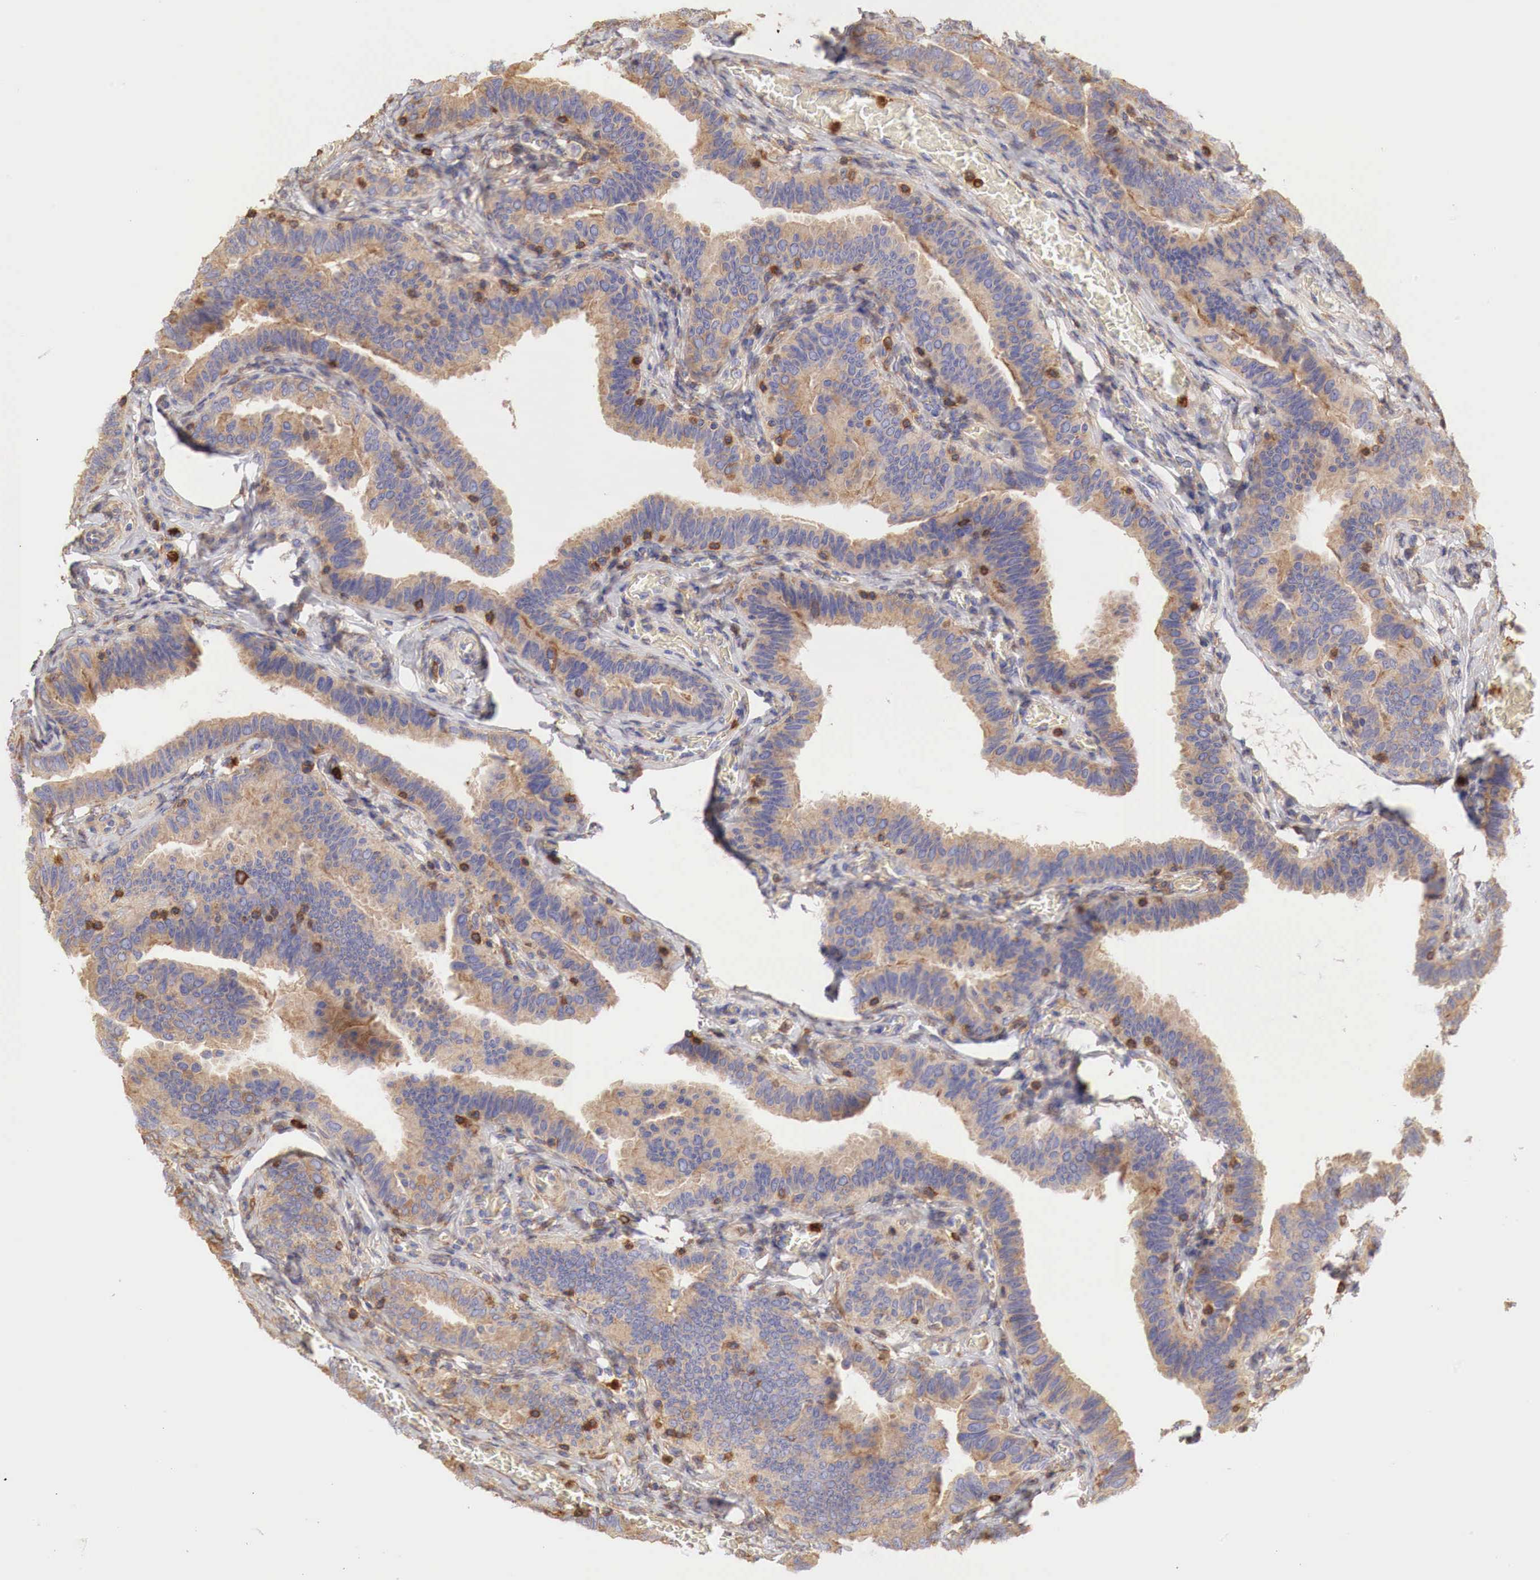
{"staining": {"intensity": "weak", "quantity": "25%-75%", "location": "cytoplasmic/membranous"}, "tissue": "fallopian tube", "cell_type": "Glandular cells", "image_type": "normal", "snomed": [{"axis": "morphology", "description": "Normal tissue, NOS"}, {"axis": "topography", "description": "Vagina"}, {"axis": "topography", "description": "Fallopian tube"}], "caption": "IHC (DAB) staining of benign fallopian tube demonstrates weak cytoplasmic/membranous protein expression in approximately 25%-75% of glandular cells. (DAB (3,3'-diaminobenzidine) IHC, brown staining for protein, blue staining for nuclei).", "gene": "G6PD", "patient": {"sex": "female", "age": 38}}